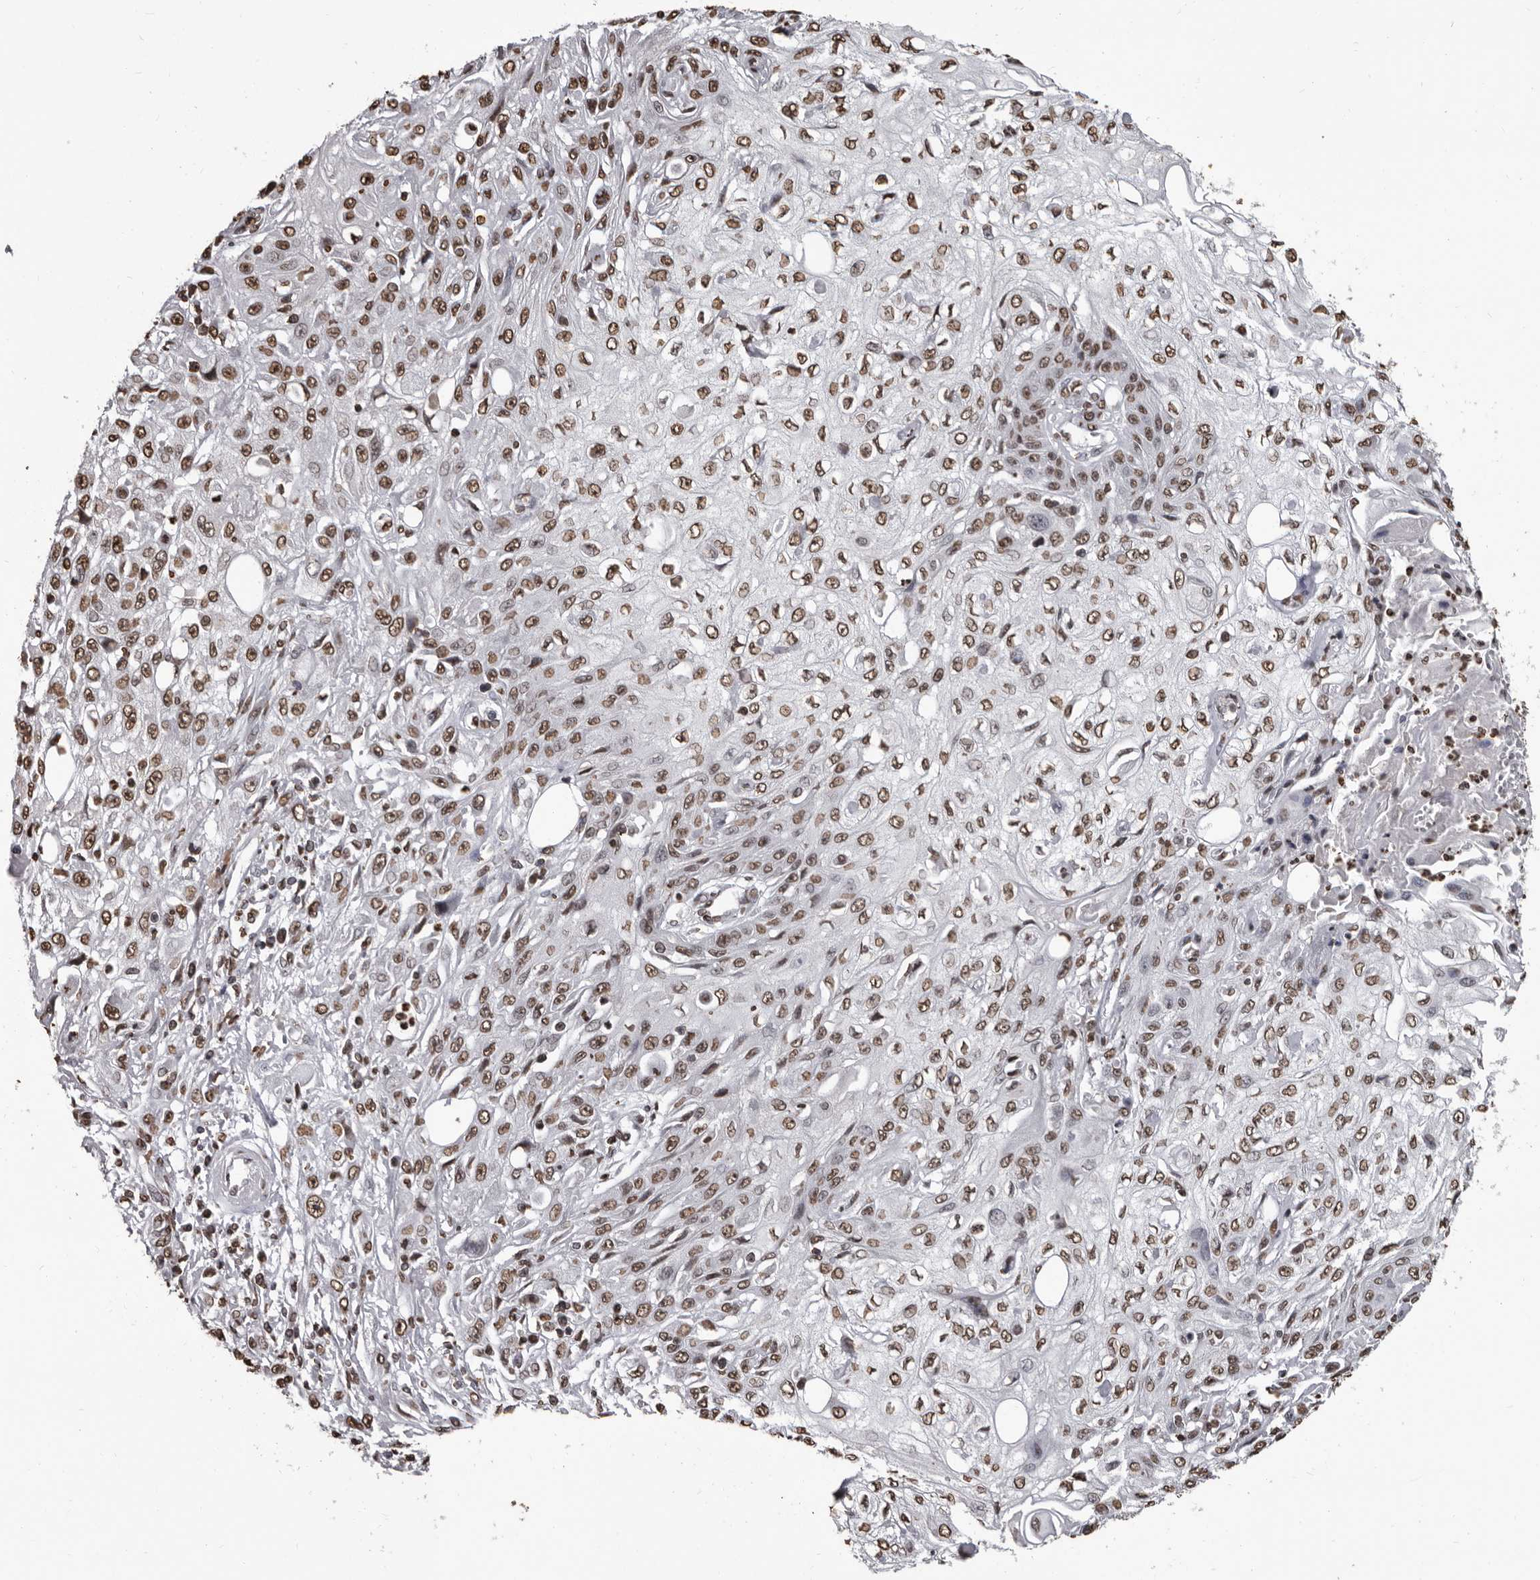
{"staining": {"intensity": "moderate", "quantity": ">75%", "location": "nuclear"}, "tissue": "skin cancer", "cell_type": "Tumor cells", "image_type": "cancer", "snomed": [{"axis": "morphology", "description": "Squamous cell carcinoma, NOS"}, {"axis": "morphology", "description": "Squamous cell carcinoma, metastatic, NOS"}, {"axis": "topography", "description": "Skin"}, {"axis": "topography", "description": "Lymph node"}], "caption": "DAB immunohistochemical staining of human skin cancer (metastatic squamous cell carcinoma) exhibits moderate nuclear protein staining in about >75% of tumor cells. (DAB IHC with brightfield microscopy, high magnification).", "gene": "AHR", "patient": {"sex": "male", "age": 75}}